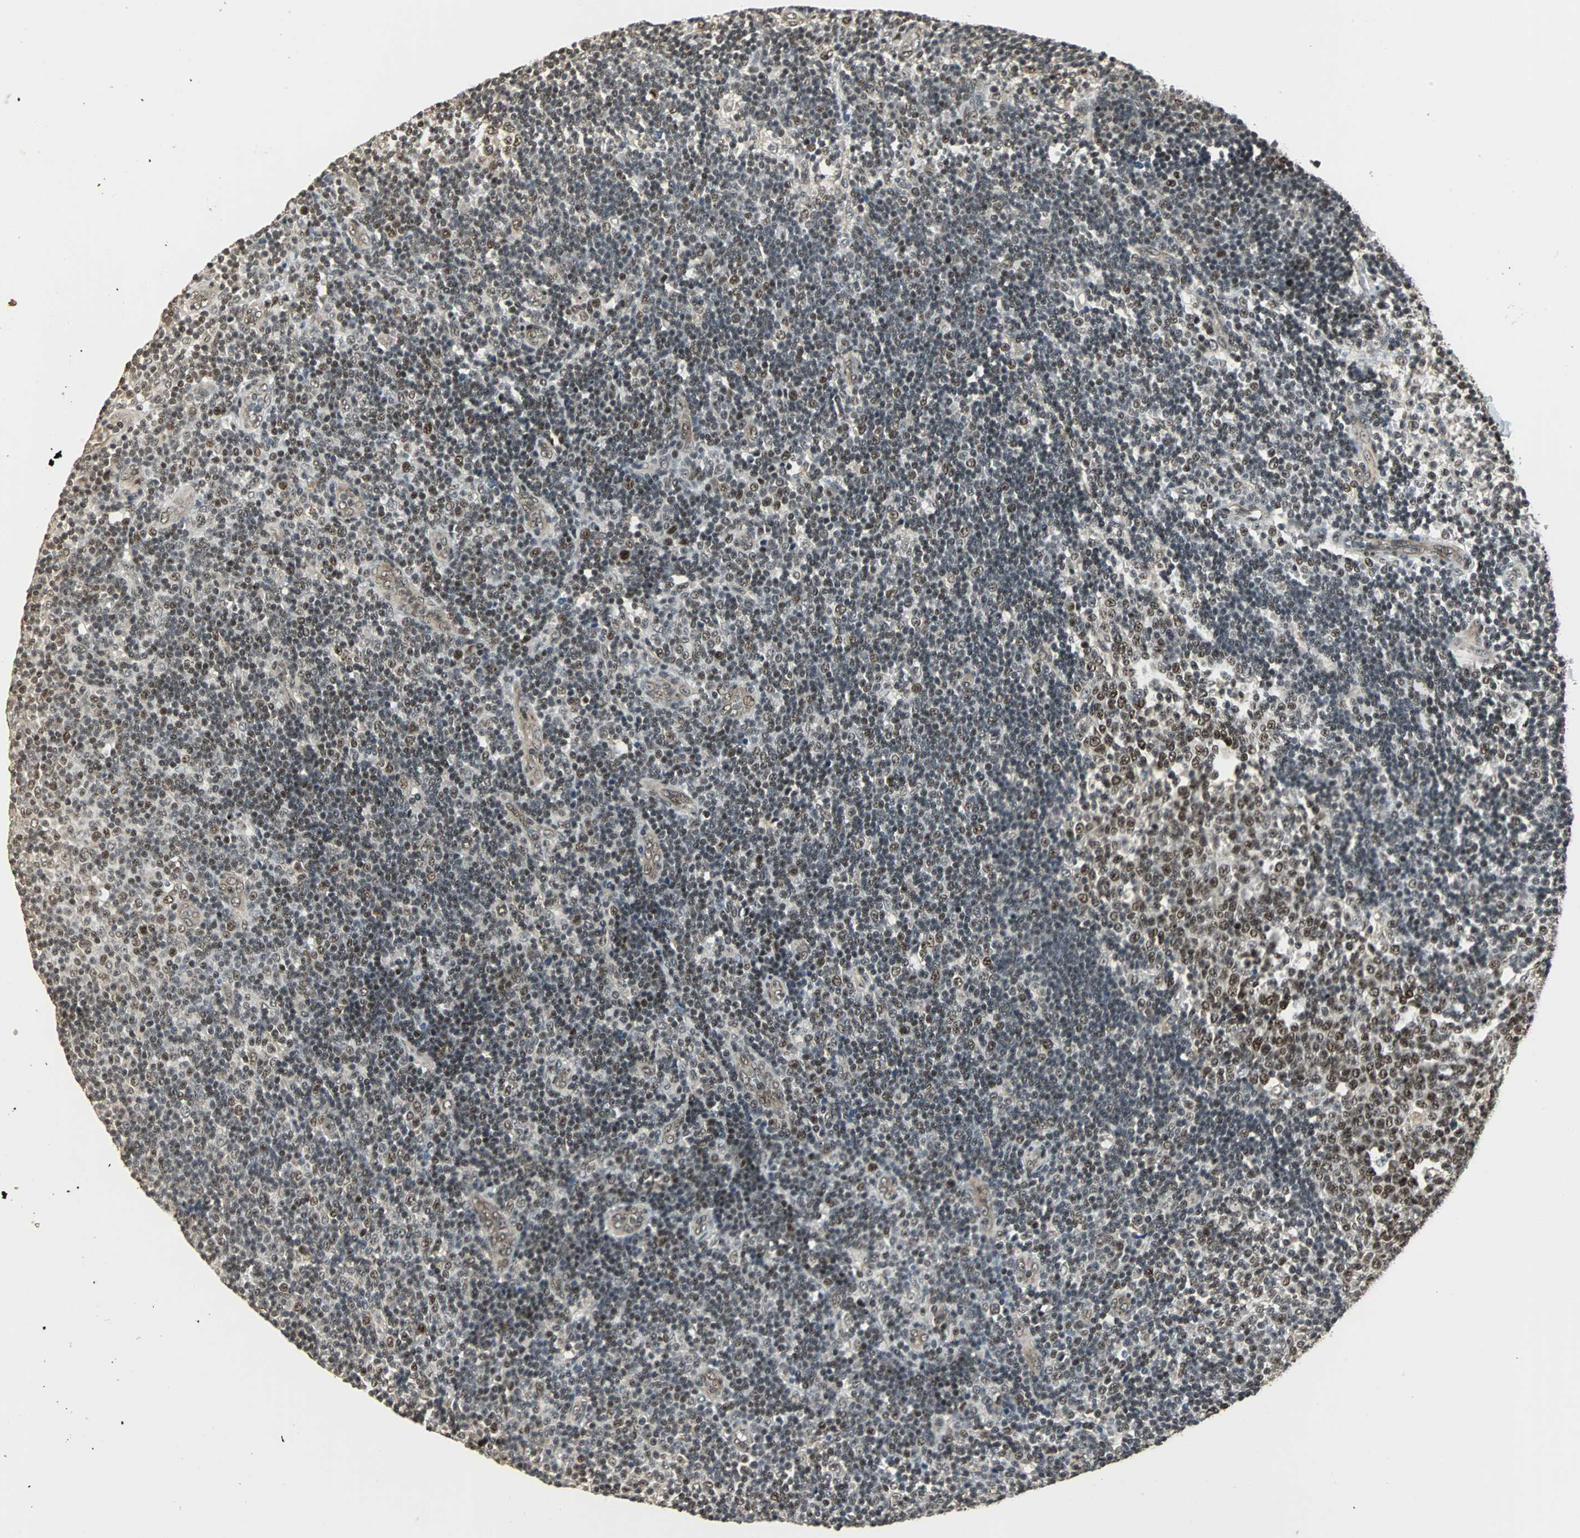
{"staining": {"intensity": "strong", "quantity": ">75%", "location": "nuclear"}, "tissue": "lymph node", "cell_type": "Germinal center cells", "image_type": "normal", "snomed": [{"axis": "morphology", "description": "Normal tissue, NOS"}, {"axis": "topography", "description": "Lymph node"}, {"axis": "topography", "description": "Salivary gland"}], "caption": "Strong nuclear expression is seen in about >75% of germinal center cells in benign lymph node. (DAB (3,3'-diaminobenzidine) IHC, brown staining for protein, blue staining for nuclei).", "gene": "MED4", "patient": {"sex": "male", "age": 8}}